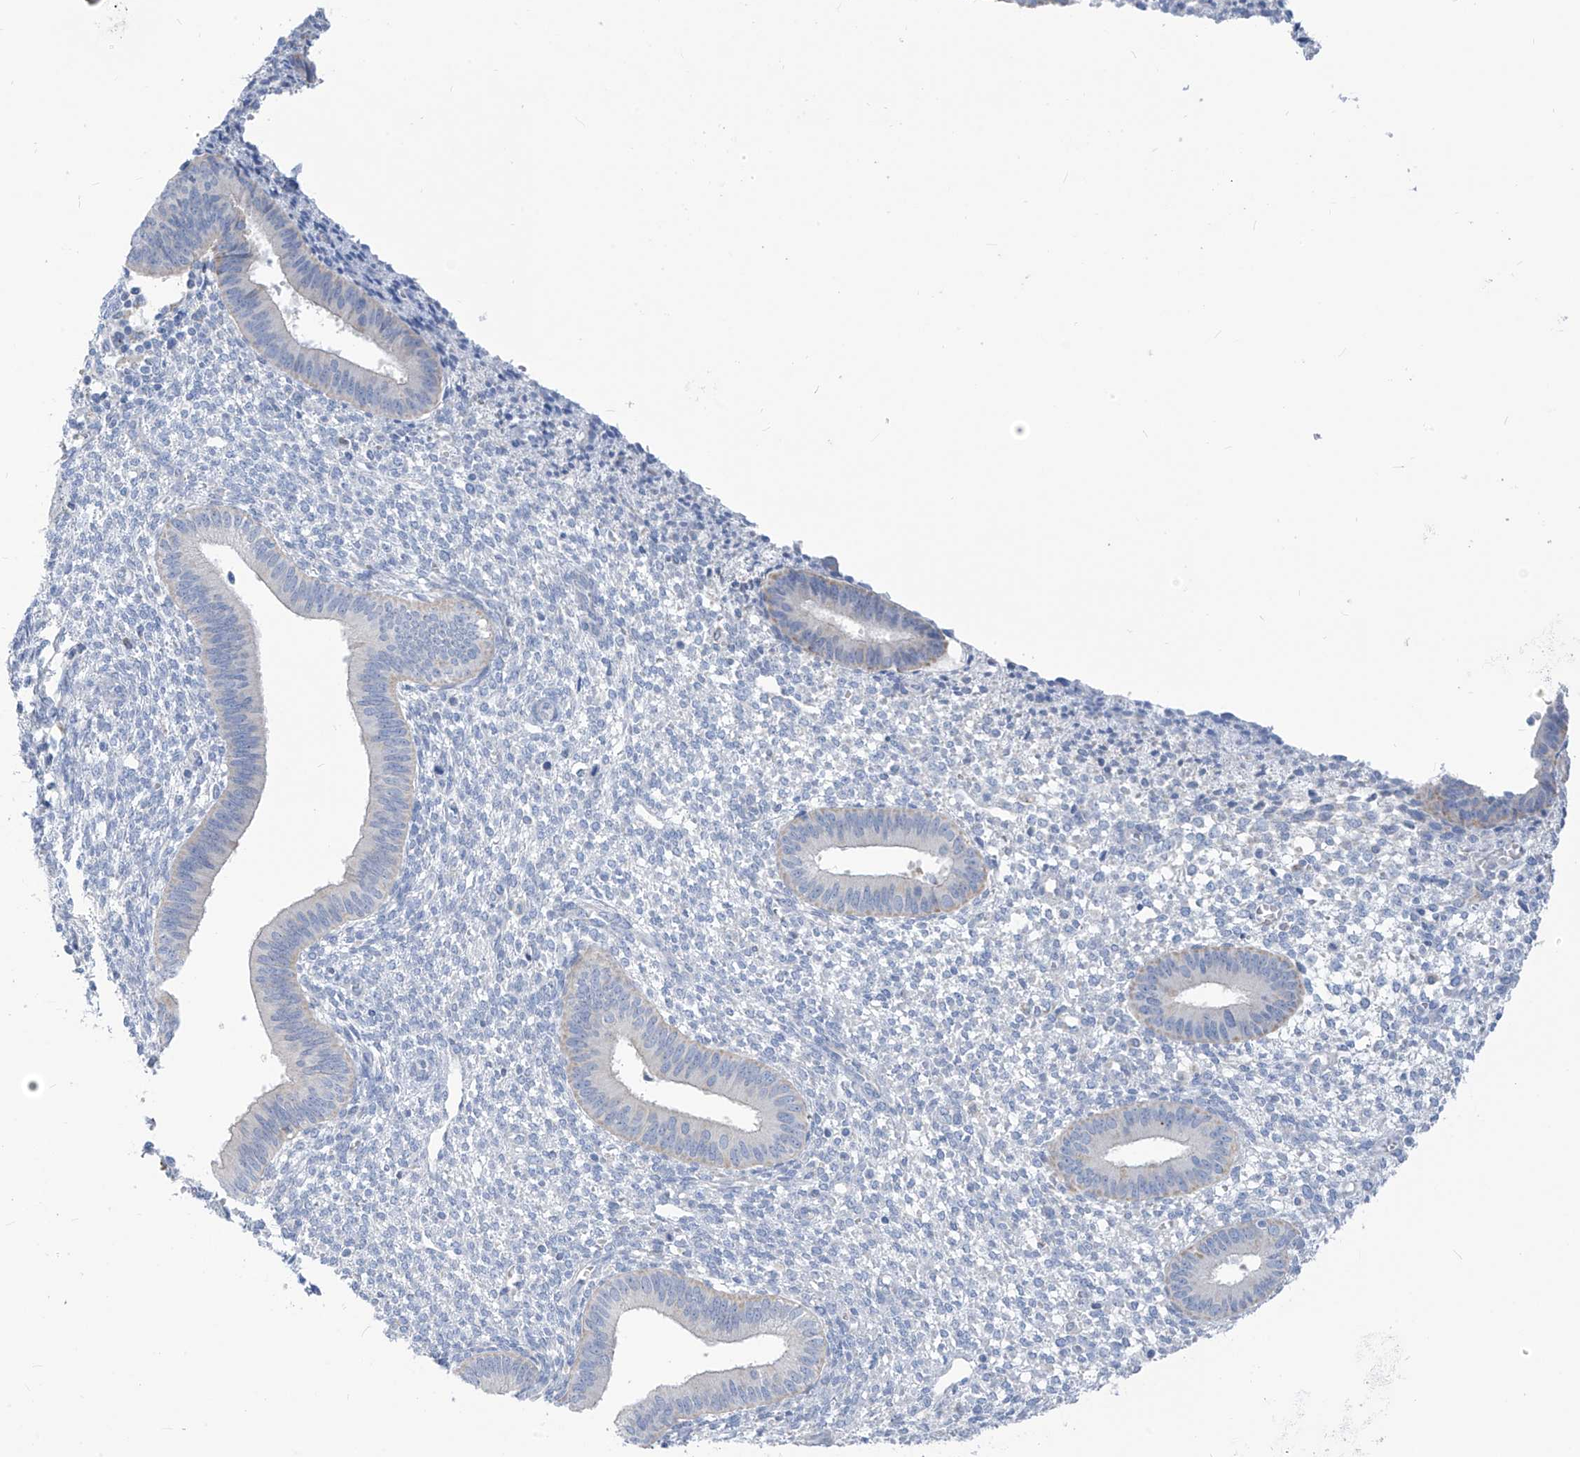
{"staining": {"intensity": "negative", "quantity": "none", "location": "none"}, "tissue": "endometrium", "cell_type": "Cells in endometrial stroma", "image_type": "normal", "snomed": [{"axis": "morphology", "description": "Normal tissue, NOS"}, {"axis": "topography", "description": "Endometrium"}], "caption": "IHC photomicrograph of unremarkable endometrium stained for a protein (brown), which reveals no positivity in cells in endometrial stroma.", "gene": "ZNF404", "patient": {"sex": "female", "age": 46}}